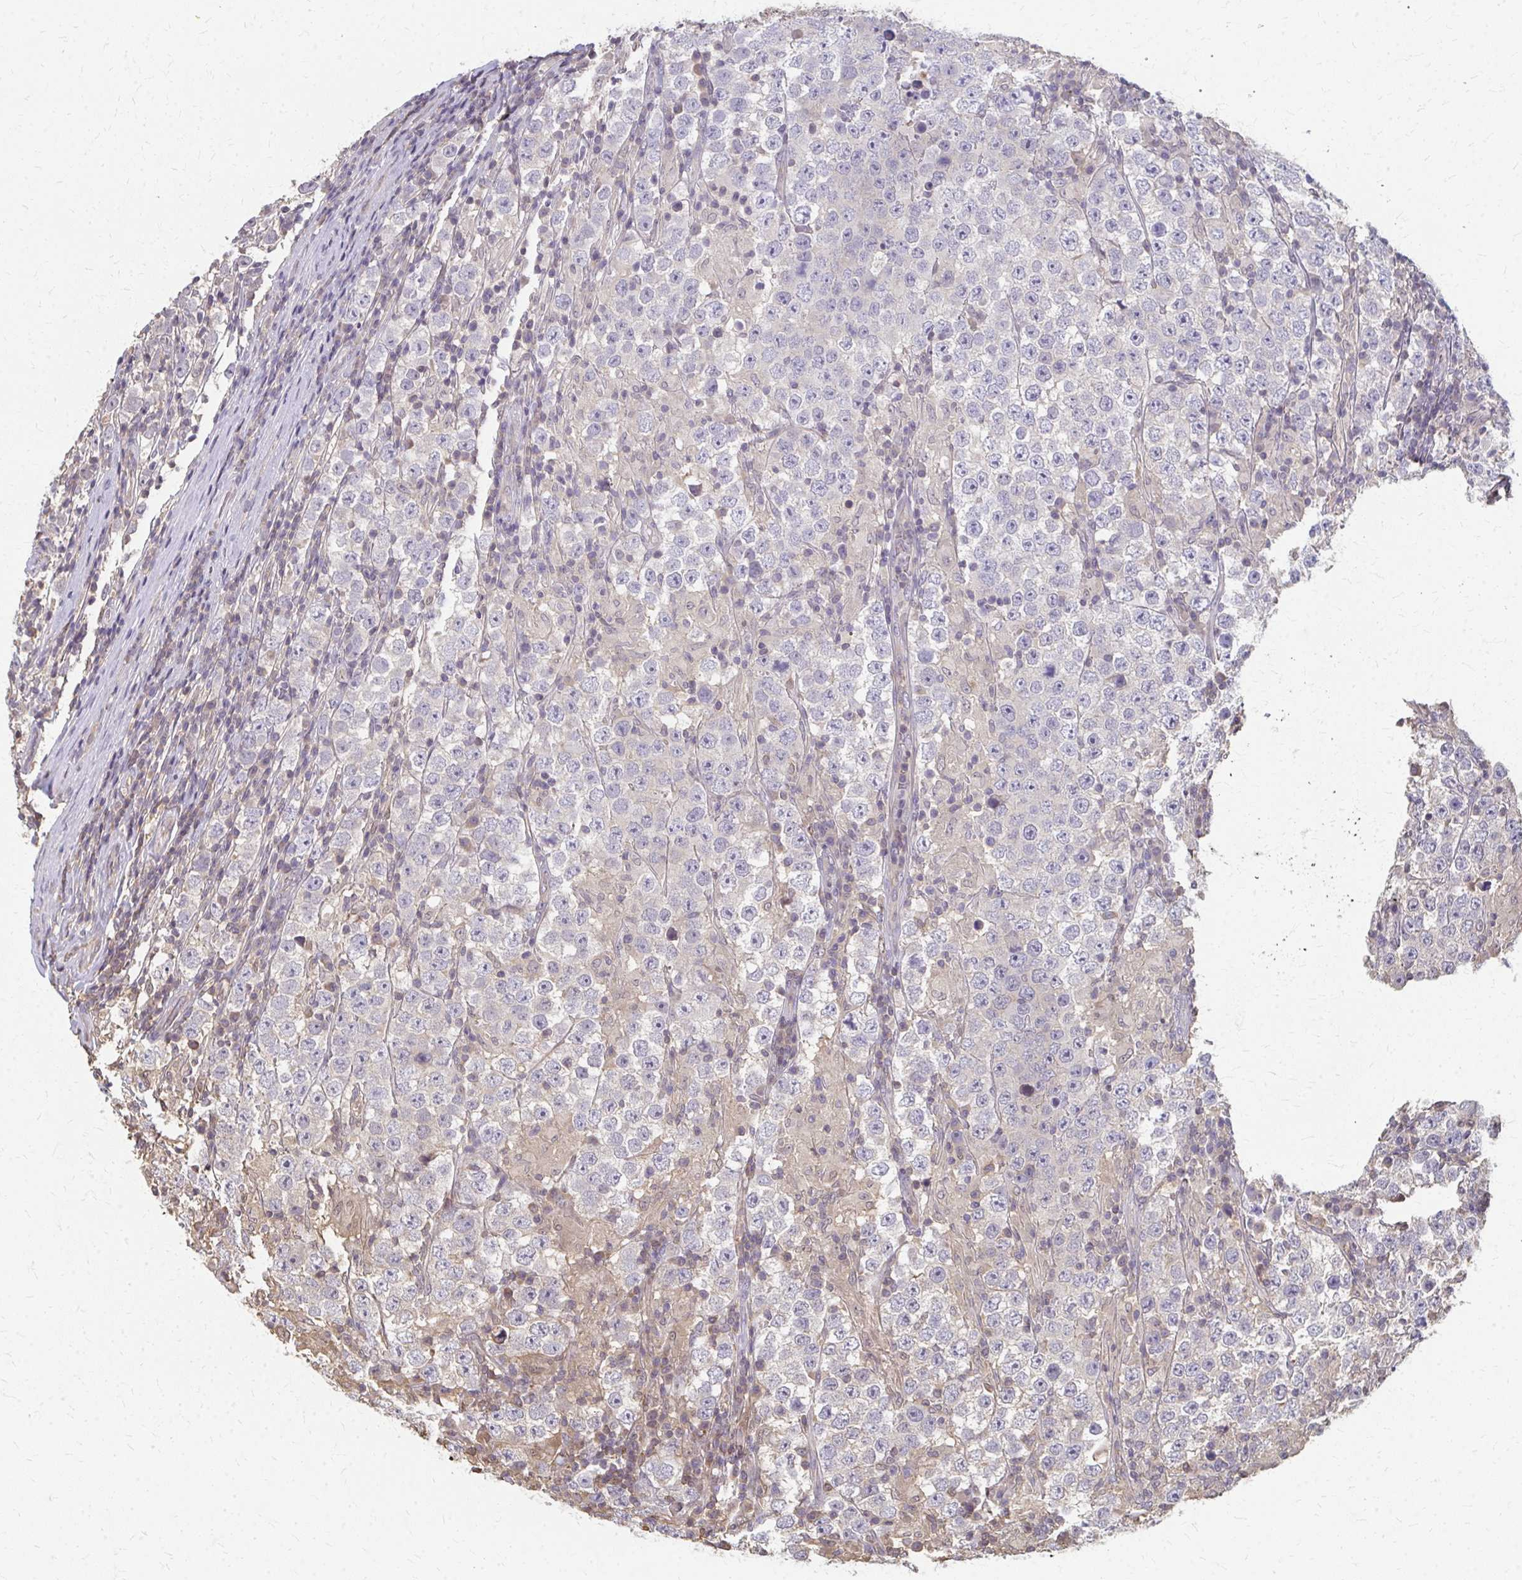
{"staining": {"intensity": "negative", "quantity": "none", "location": "none"}, "tissue": "testis cancer", "cell_type": "Tumor cells", "image_type": "cancer", "snomed": [{"axis": "morphology", "description": "Normal tissue, NOS"}, {"axis": "morphology", "description": "Urothelial carcinoma, High grade"}, {"axis": "morphology", "description": "Seminoma, NOS"}, {"axis": "morphology", "description": "Carcinoma, Embryonal, NOS"}, {"axis": "topography", "description": "Urinary bladder"}, {"axis": "topography", "description": "Testis"}], "caption": "The histopathology image shows no significant staining in tumor cells of testis cancer. (Immunohistochemistry (ihc), brightfield microscopy, high magnification).", "gene": "RABGAP1L", "patient": {"sex": "male", "age": 41}}